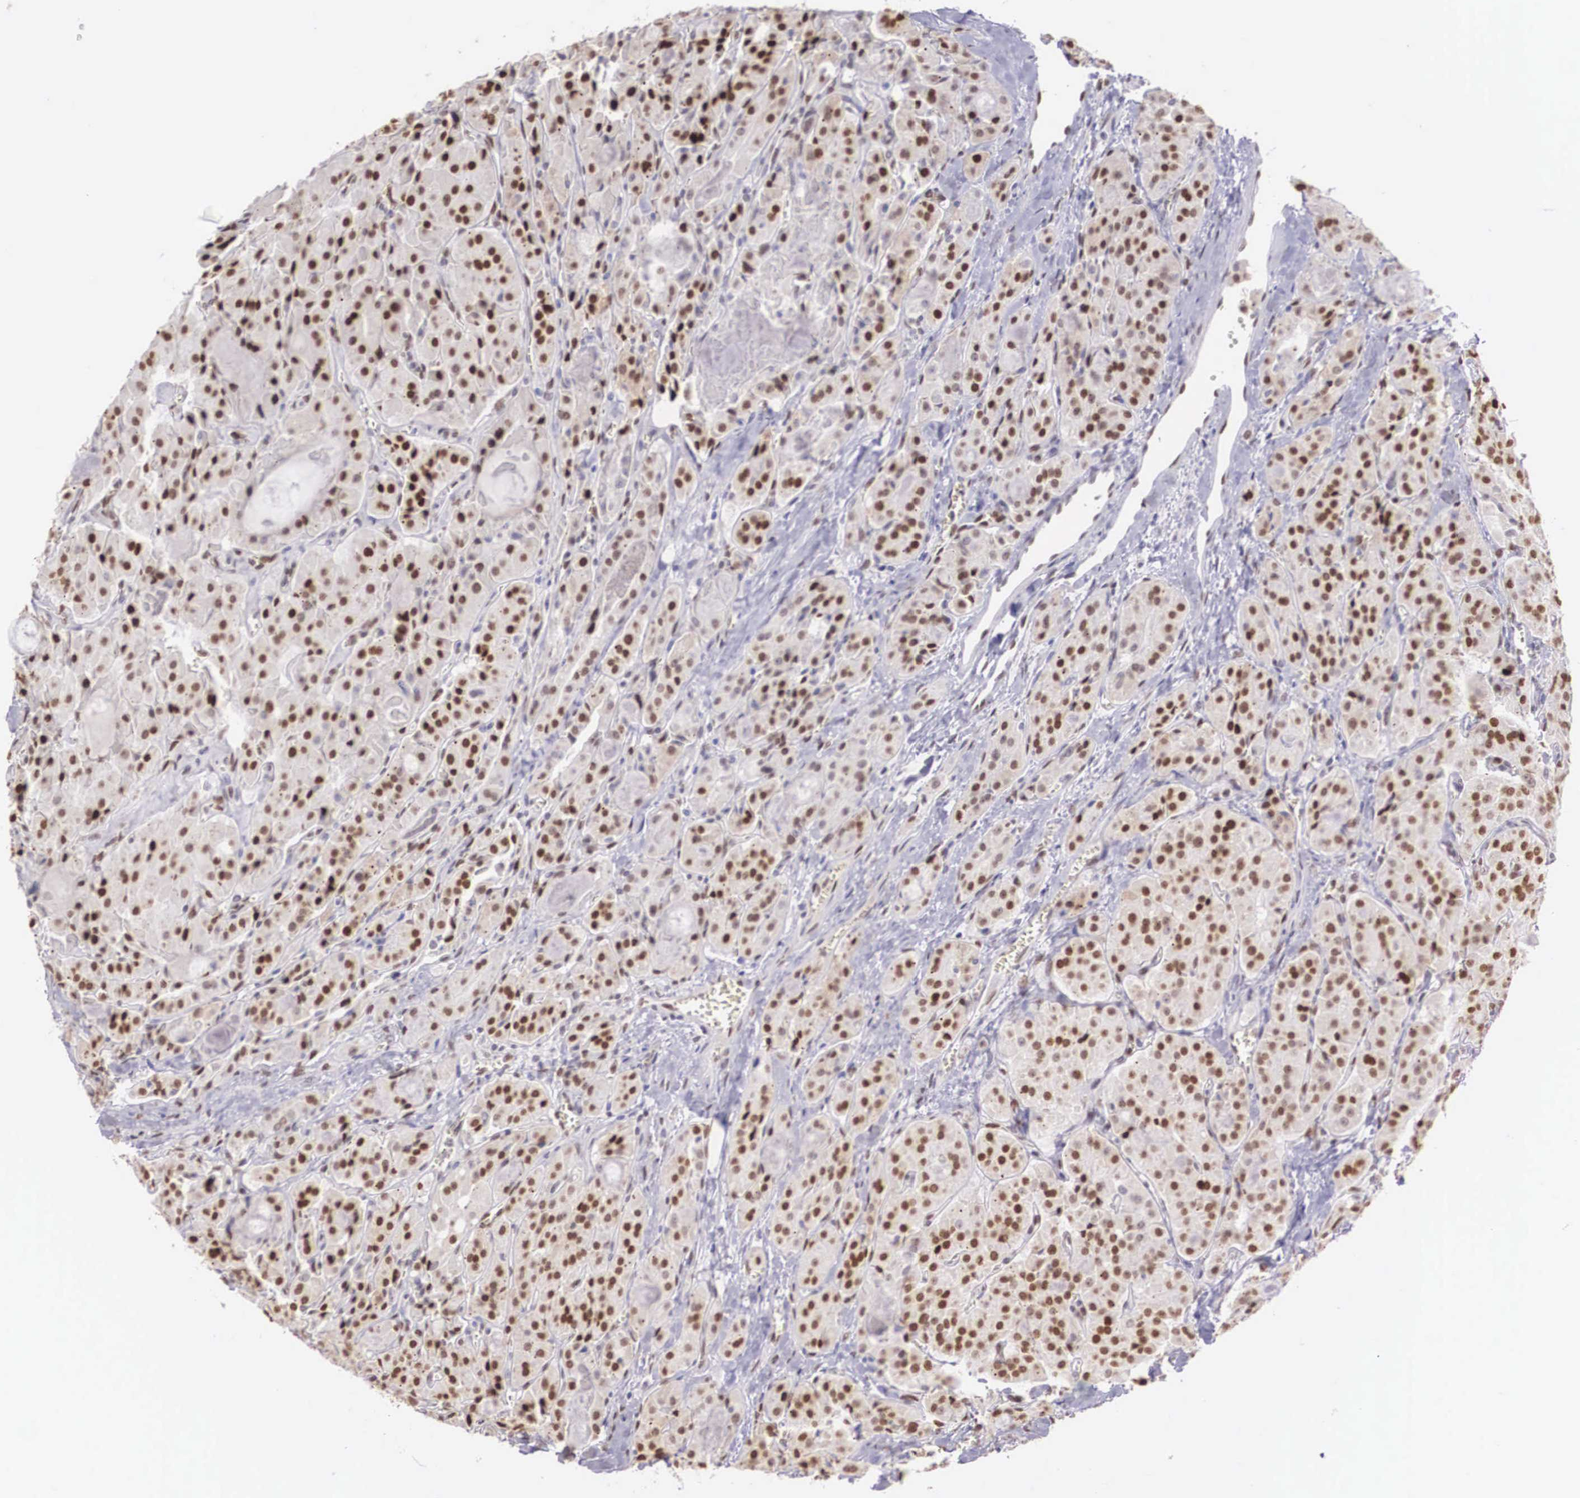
{"staining": {"intensity": "strong", "quantity": ">75%", "location": "nuclear"}, "tissue": "thyroid cancer", "cell_type": "Tumor cells", "image_type": "cancer", "snomed": [{"axis": "morphology", "description": "Carcinoma, NOS"}, {"axis": "topography", "description": "Thyroid gland"}], "caption": "Protein analysis of thyroid cancer tissue reveals strong nuclear staining in about >75% of tumor cells.", "gene": "HMGN5", "patient": {"sex": "male", "age": 76}}